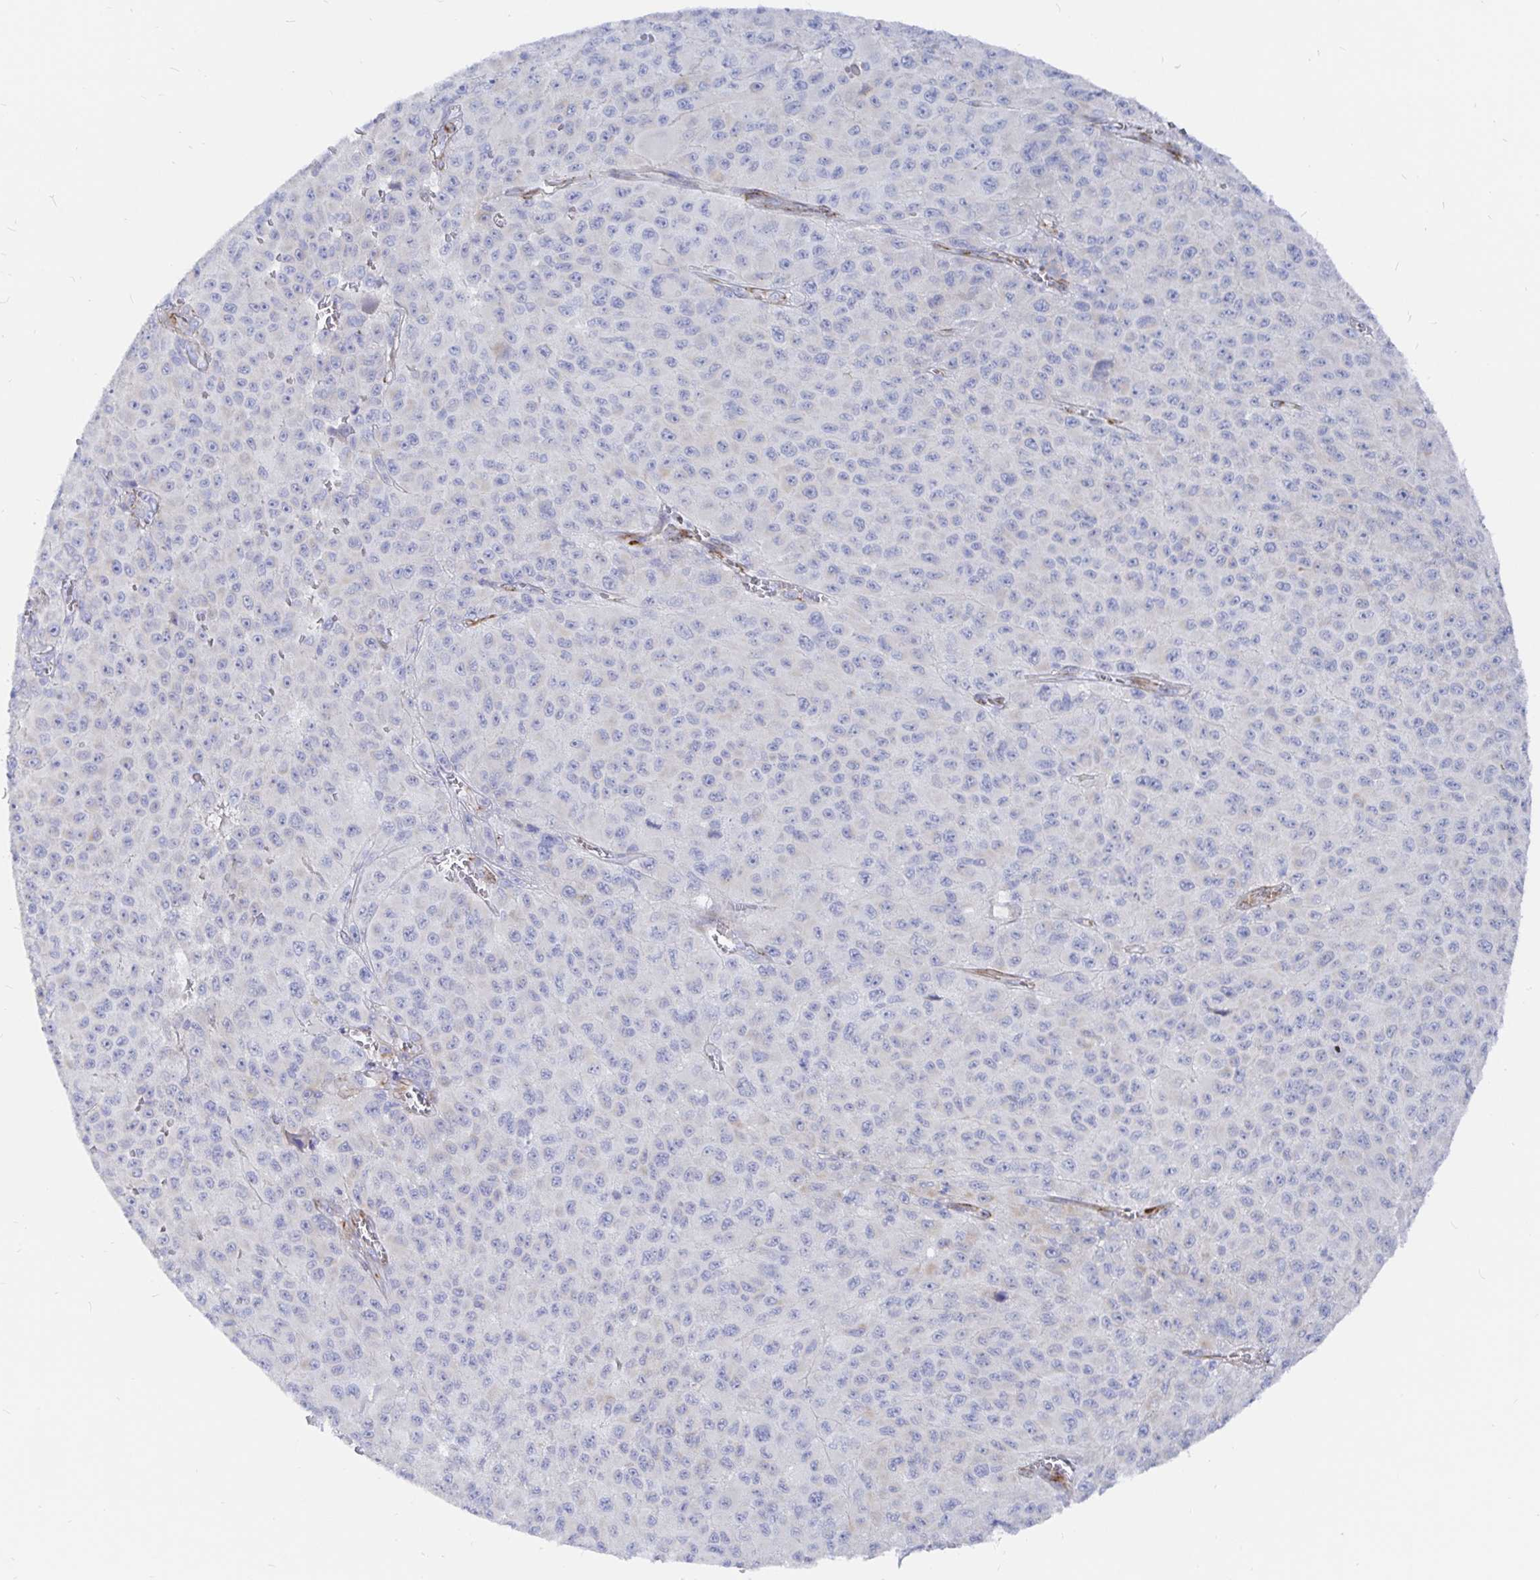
{"staining": {"intensity": "weak", "quantity": "<25%", "location": "cytoplasmic/membranous"}, "tissue": "melanoma", "cell_type": "Tumor cells", "image_type": "cancer", "snomed": [{"axis": "morphology", "description": "Malignant melanoma, NOS"}, {"axis": "topography", "description": "Skin"}], "caption": "This is a histopathology image of IHC staining of melanoma, which shows no expression in tumor cells.", "gene": "COX16", "patient": {"sex": "male", "age": 73}}